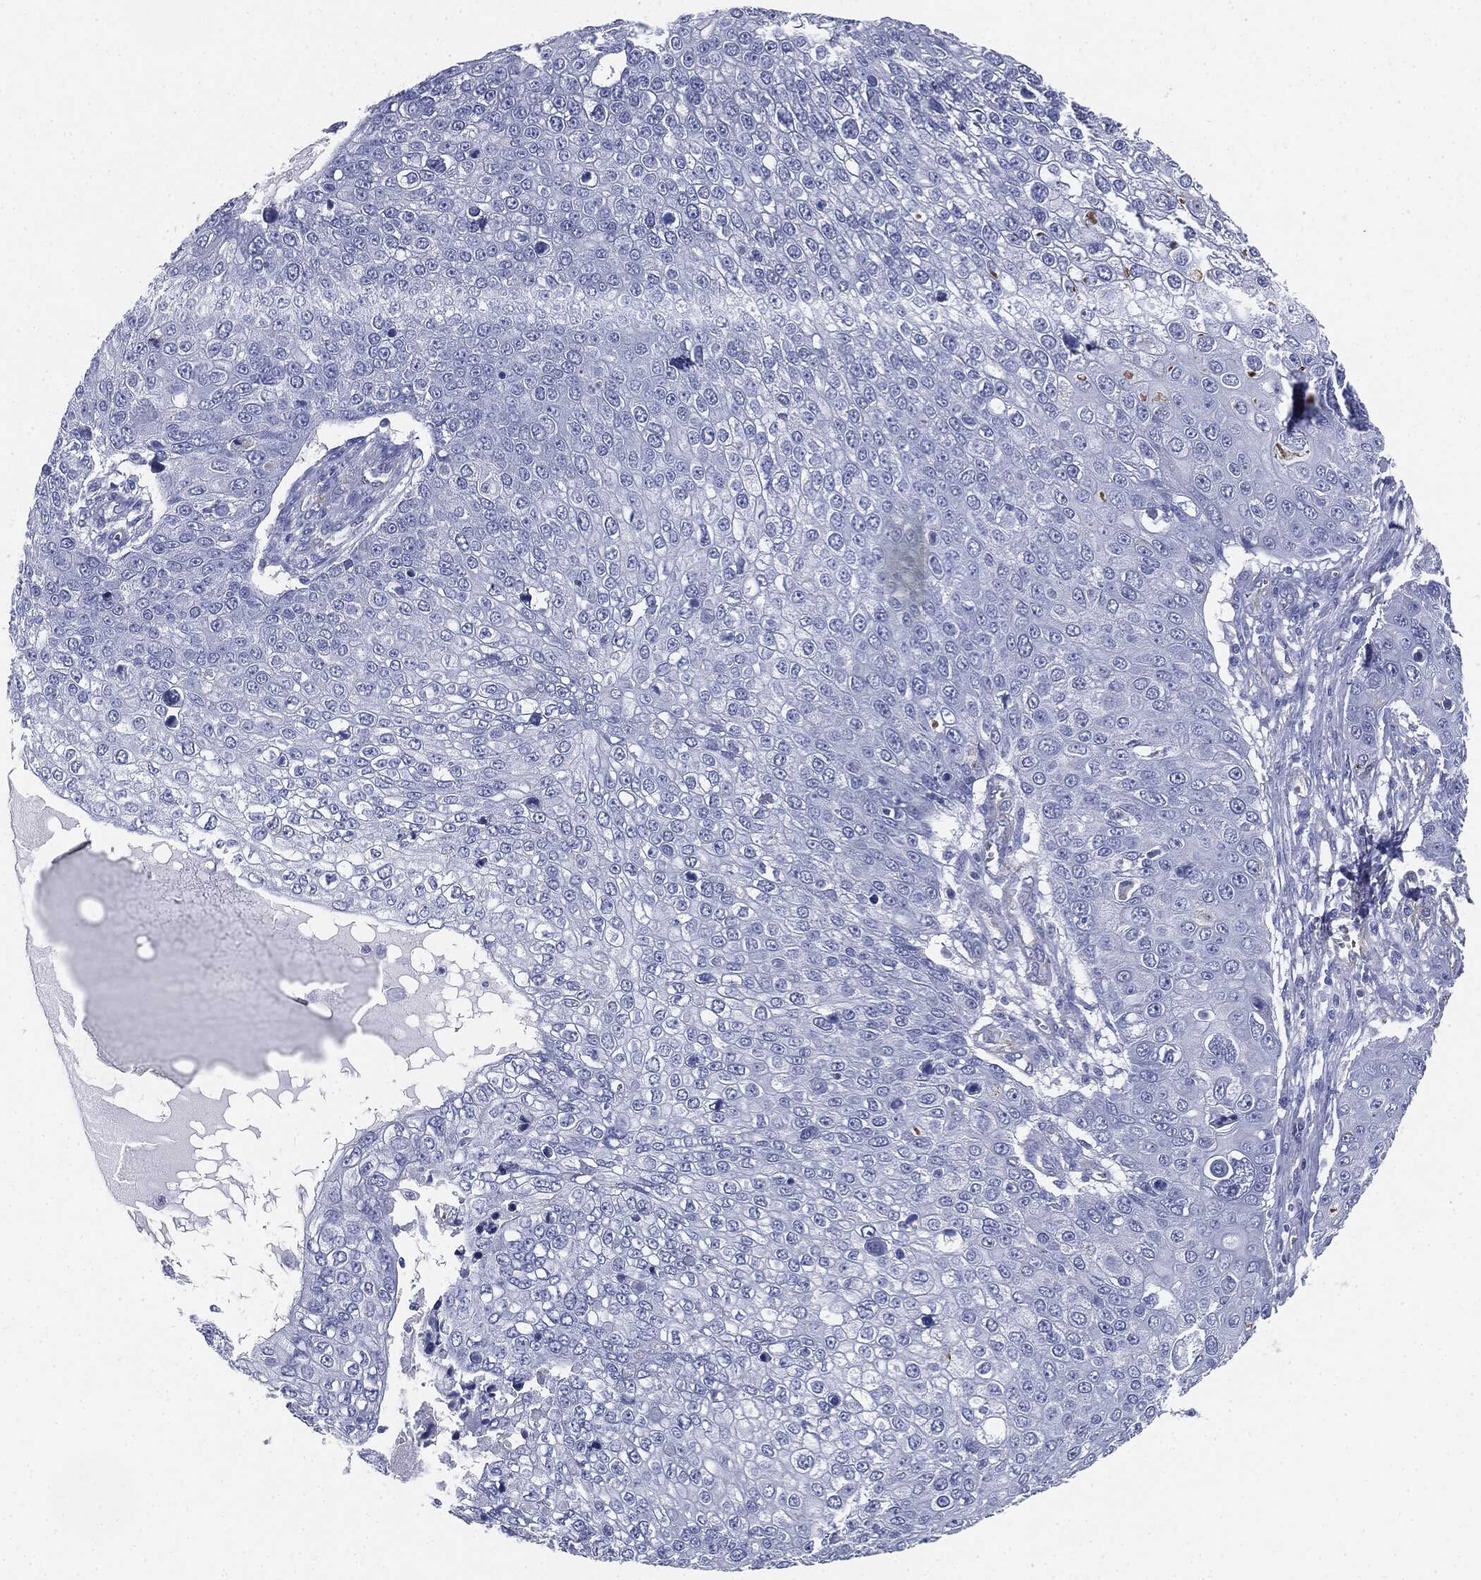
{"staining": {"intensity": "negative", "quantity": "none", "location": "none"}, "tissue": "skin cancer", "cell_type": "Tumor cells", "image_type": "cancer", "snomed": [{"axis": "morphology", "description": "Squamous cell carcinoma, NOS"}, {"axis": "topography", "description": "Skin"}], "caption": "A micrograph of skin cancer stained for a protein demonstrates no brown staining in tumor cells. (Brightfield microscopy of DAB immunohistochemistry at high magnification).", "gene": "MUC5AC", "patient": {"sex": "male", "age": 71}}